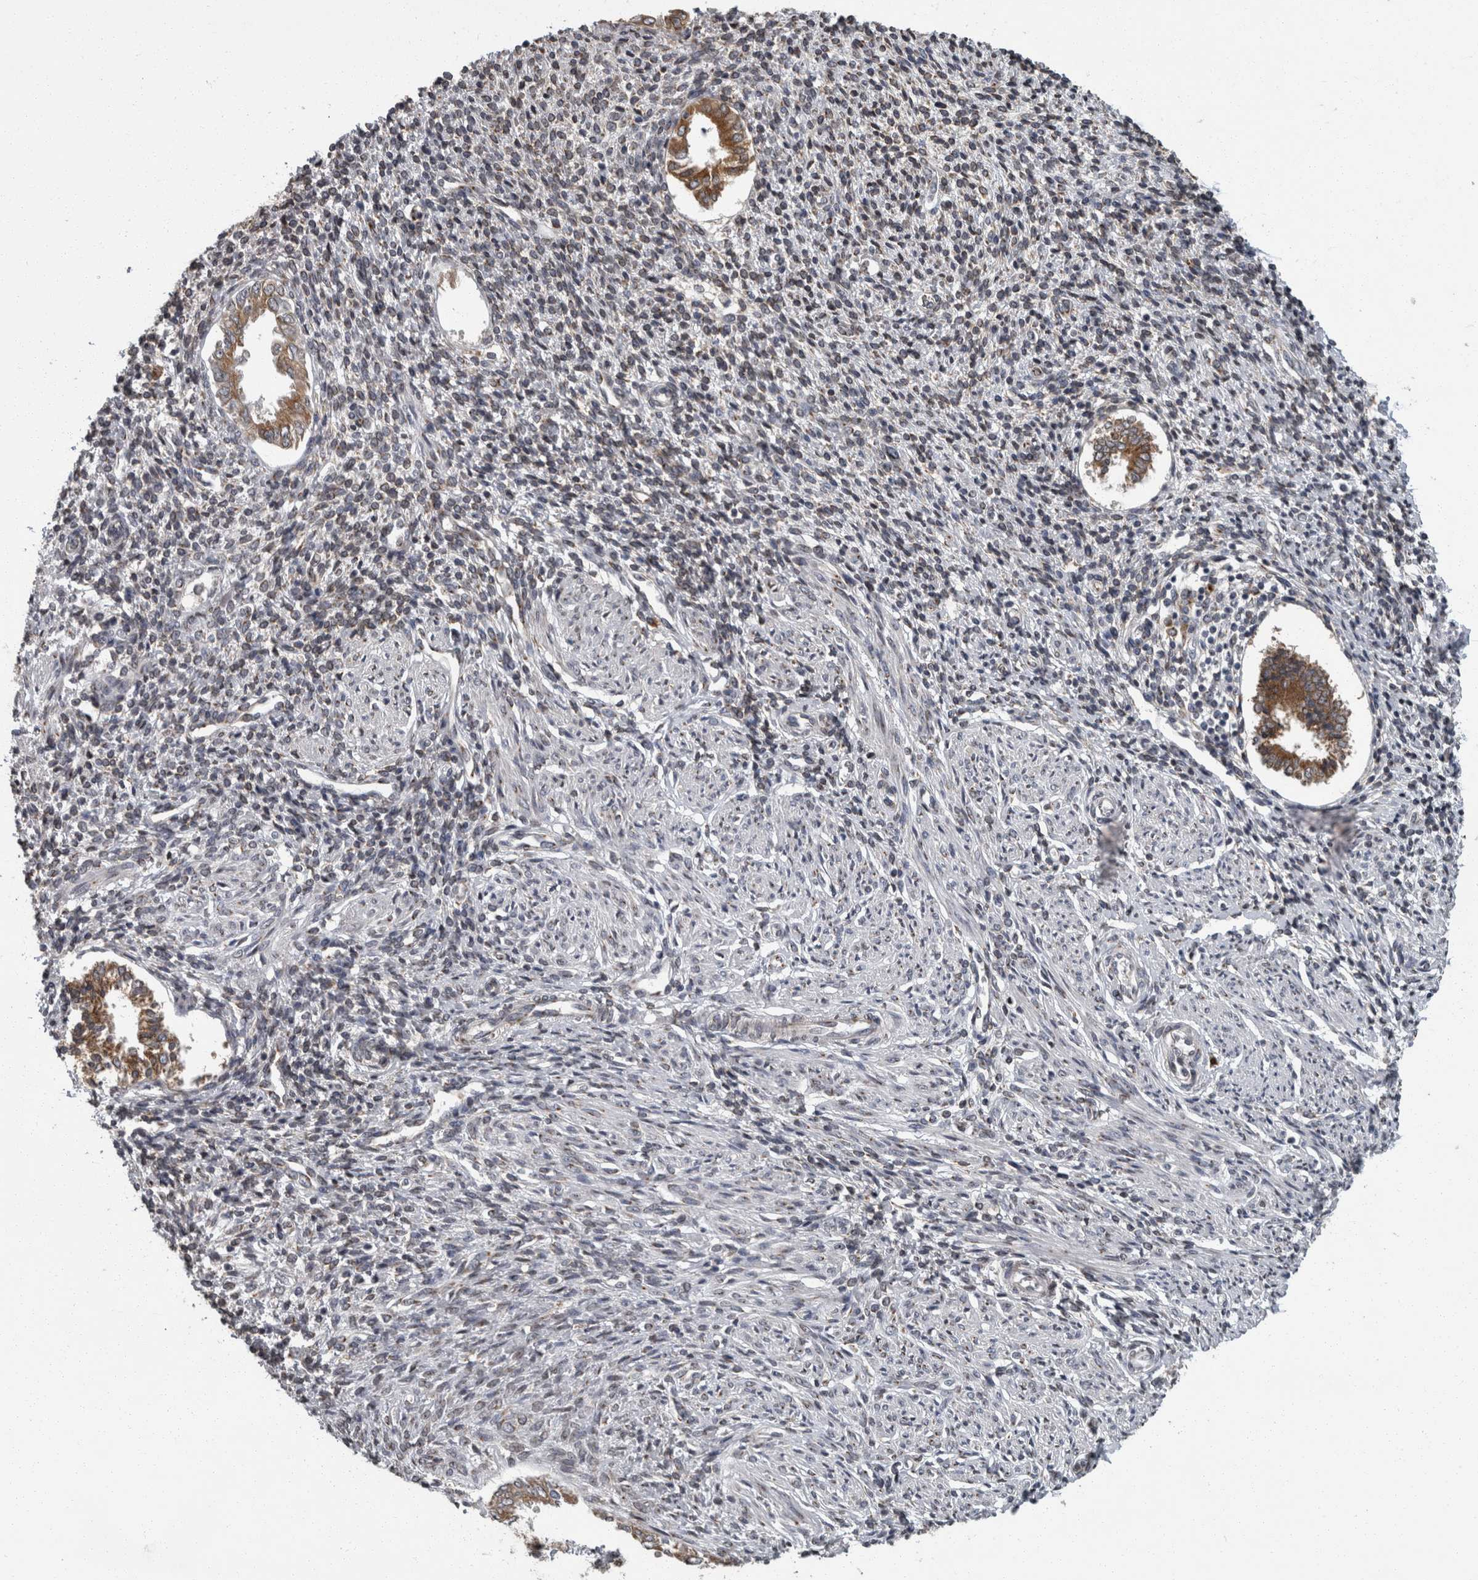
{"staining": {"intensity": "weak", "quantity": "25%-75%", "location": "cytoplasmic/membranous"}, "tissue": "endometrium", "cell_type": "Cells in endometrial stroma", "image_type": "normal", "snomed": [{"axis": "morphology", "description": "Normal tissue, NOS"}, {"axis": "topography", "description": "Endometrium"}], "caption": "Cells in endometrial stroma reveal low levels of weak cytoplasmic/membranous expression in about 25%-75% of cells in unremarkable human endometrium. The staining was performed using DAB to visualize the protein expression in brown, while the nuclei were stained in blue with hematoxylin (Magnification: 20x).", "gene": "LMAN2L", "patient": {"sex": "female", "age": 66}}